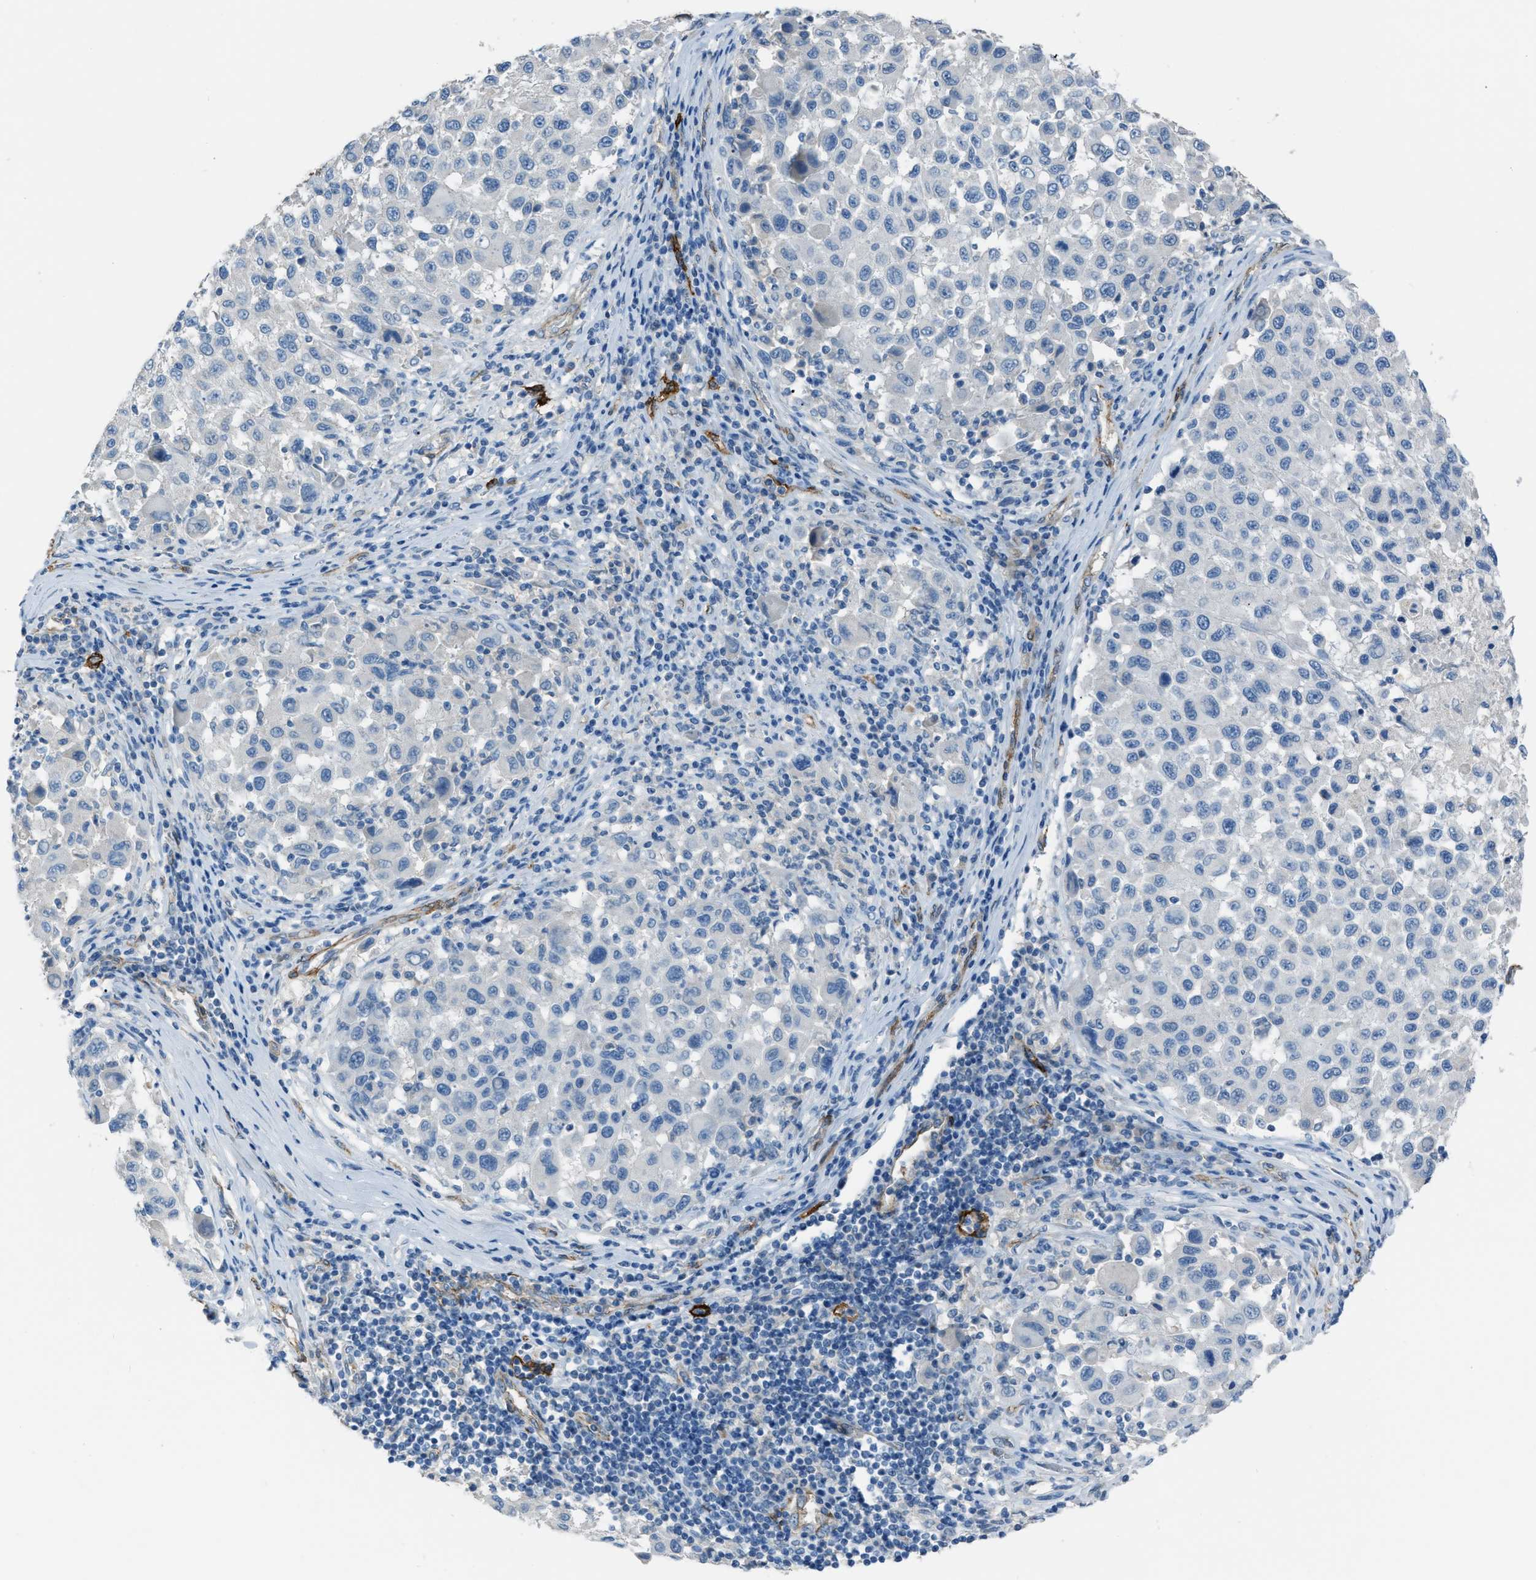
{"staining": {"intensity": "negative", "quantity": "none", "location": "none"}, "tissue": "melanoma", "cell_type": "Tumor cells", "image_type": "cancer", "snomed": [{"axis": "morphology", "description": "Malignant melanoma, Metastatic site"}, {"axis": "topography", "description": "Lymph node"}], "caption": "The photomicrograph reveals no significant positivity in tumor cells of malignant melanoma (metastatic site). (Stains: DAB IHC with hematoxylin counter stain, Microscopy: brightfield microscopy at high magnification).", "gene": "SLC22A15", "patient": {"sex": "male", "age": 61}}